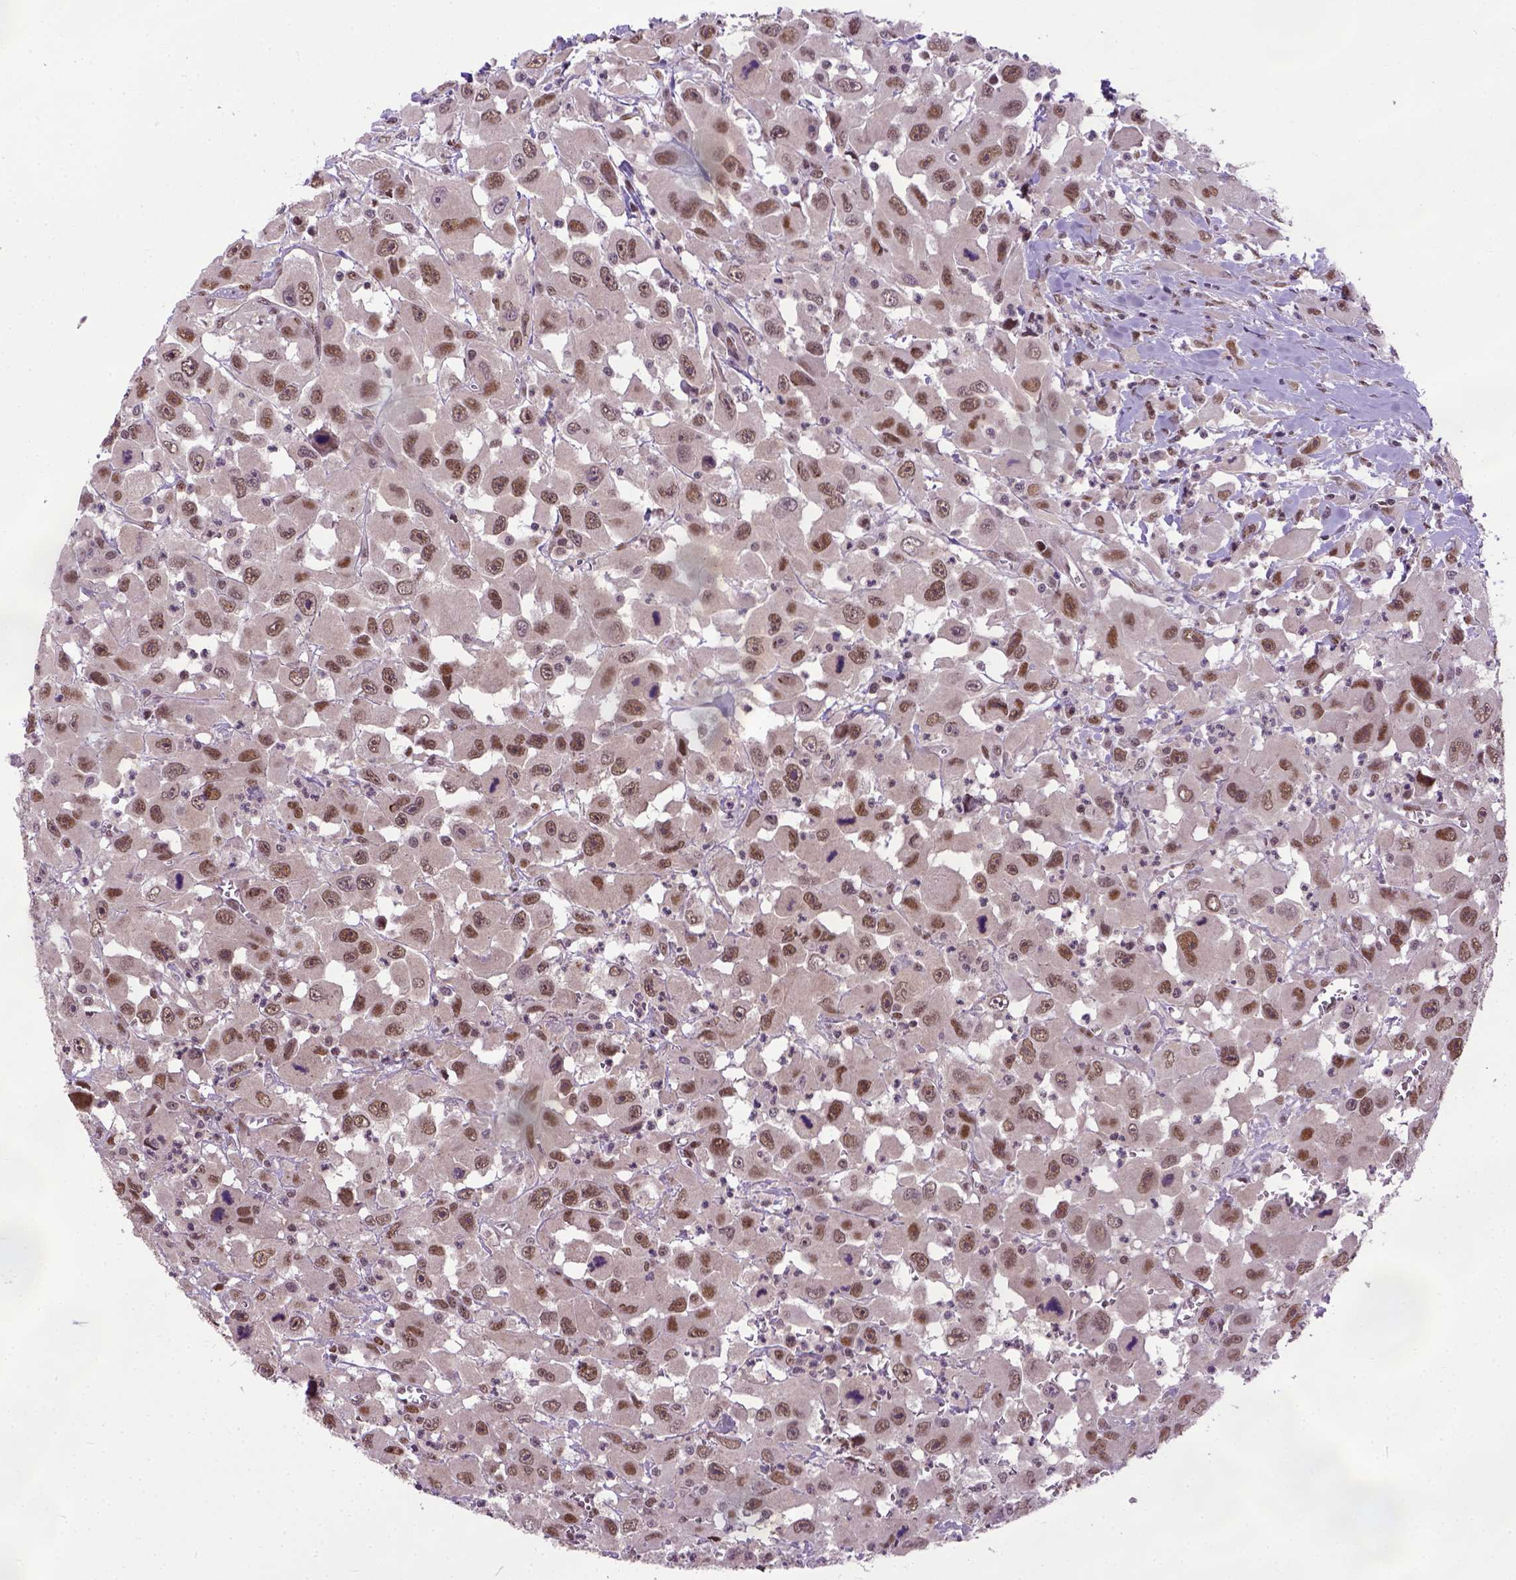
{"staining": {"intensity": "moderate", "quantity": ">75%", "location": "nuclear"}, "tissue": "head and neck cancer", "cell_type": "Tumor cells", "image_type": "cancer", "snomed": [{"axis": "morphology", "description": "Squamous cell carcinoma, NOS"}, {"axis": "morphology", "description": "Squamous cell carcinoma, metastatic, NOS"}, {"axis": "topography", "description": "Oral tissue"}, {"axis": "topography", "description": "Head-Neck"}], "caption": "Human squamous cell carcinoma (head and neck) stained with a protein marker exhibits moderate staining in tumor cells.", "gene": "UBA3", "patient": {"sex": "female", "age": 85}}